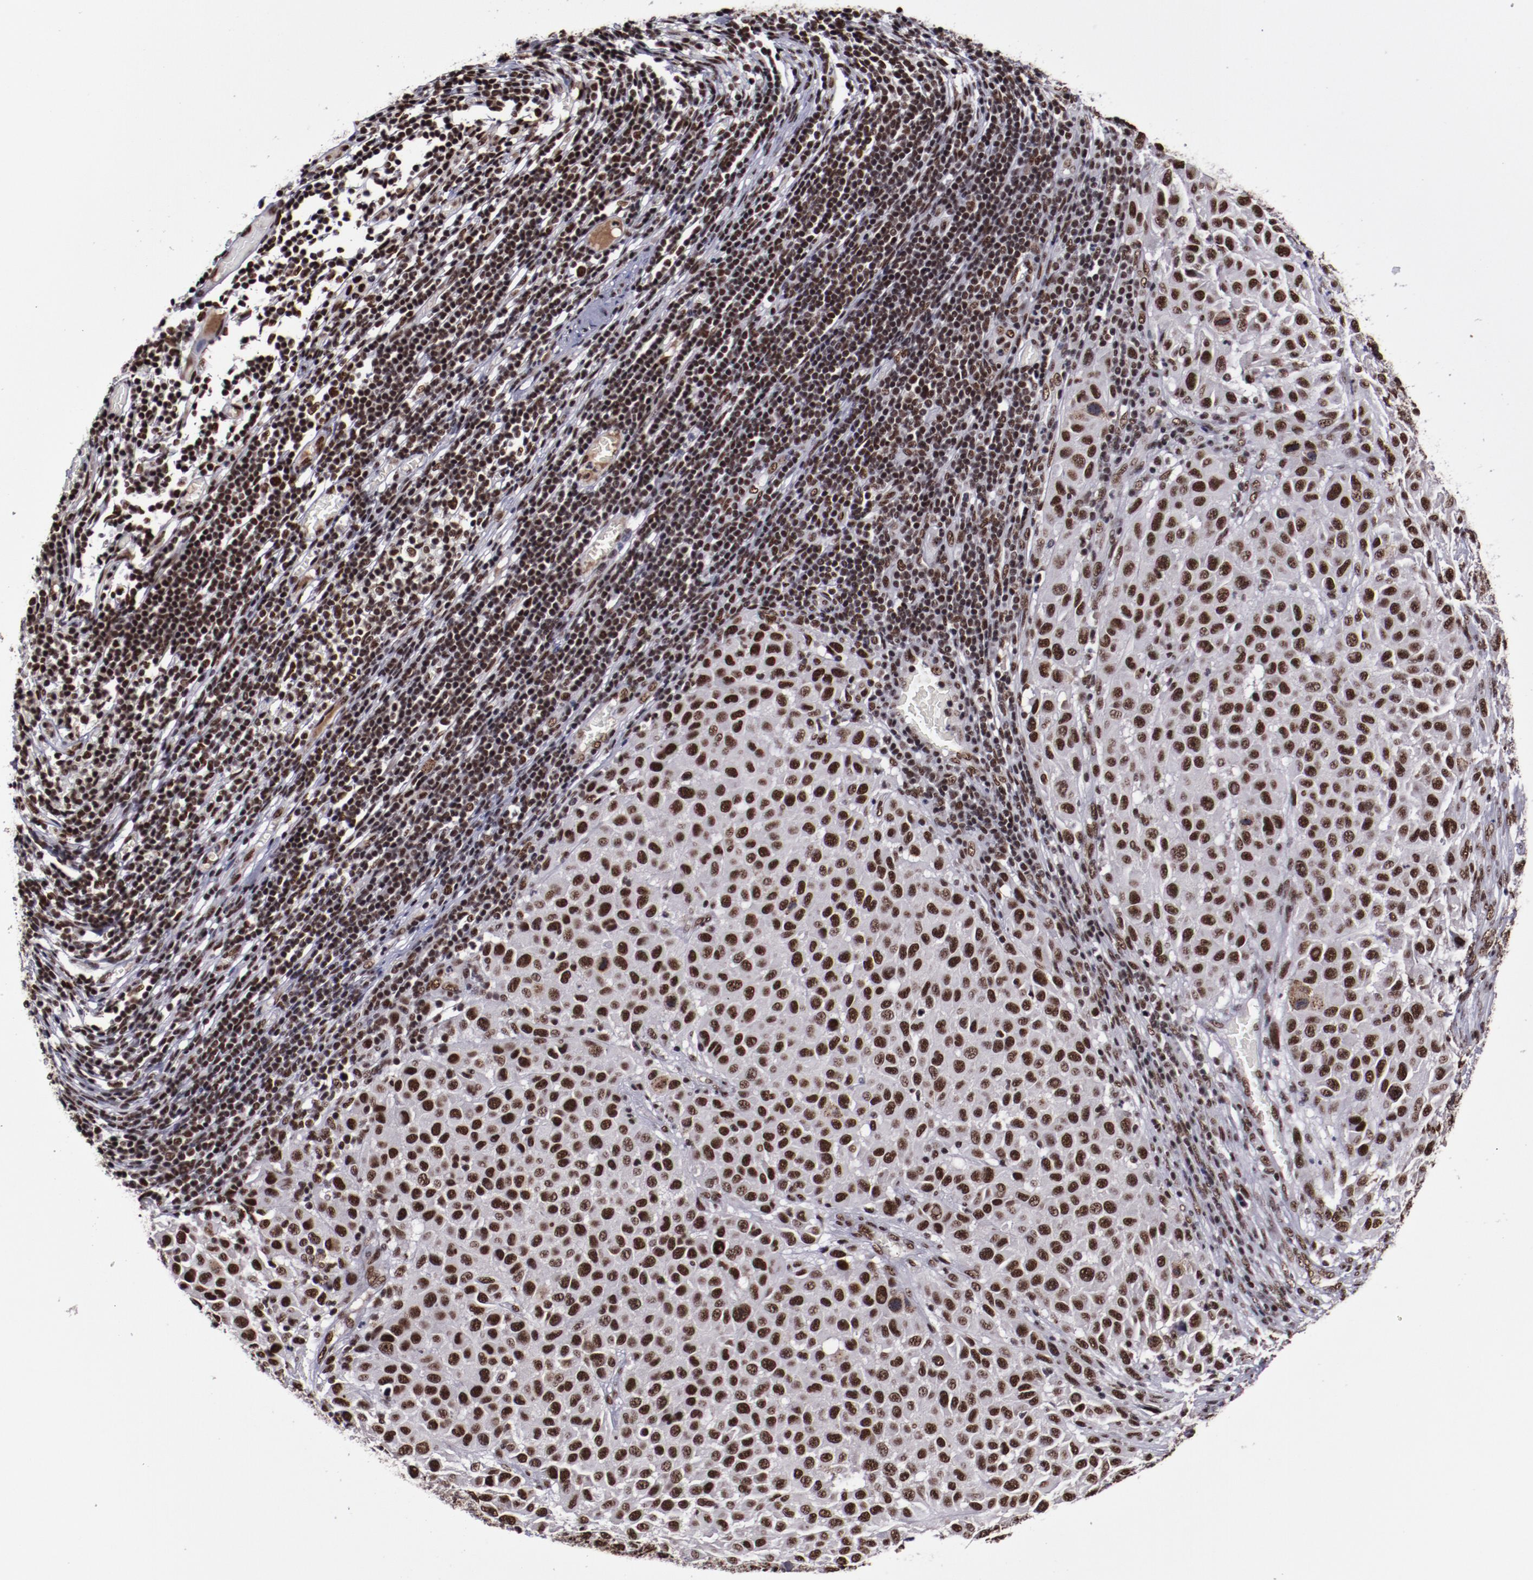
{"staining": {"intensity": "strong", "quantity": ">75%", "location": "nuclear"}, "tissue": "melanoma", "cell_type": "Tumor cells", "image_type": "cancer", "snomed": [{"axis": "morphology", "description": "Malignant melanoma, Metastatic site"}, {"axis": "topography", "description": "Lymph node"}], "caption": "This image displays immunohistochemistry staining of melanoma, with high strong nuclear staining in approximately >75% of tumor cells.", "gene": "ERH", "patient": {"sex": "male", "age": 61}}